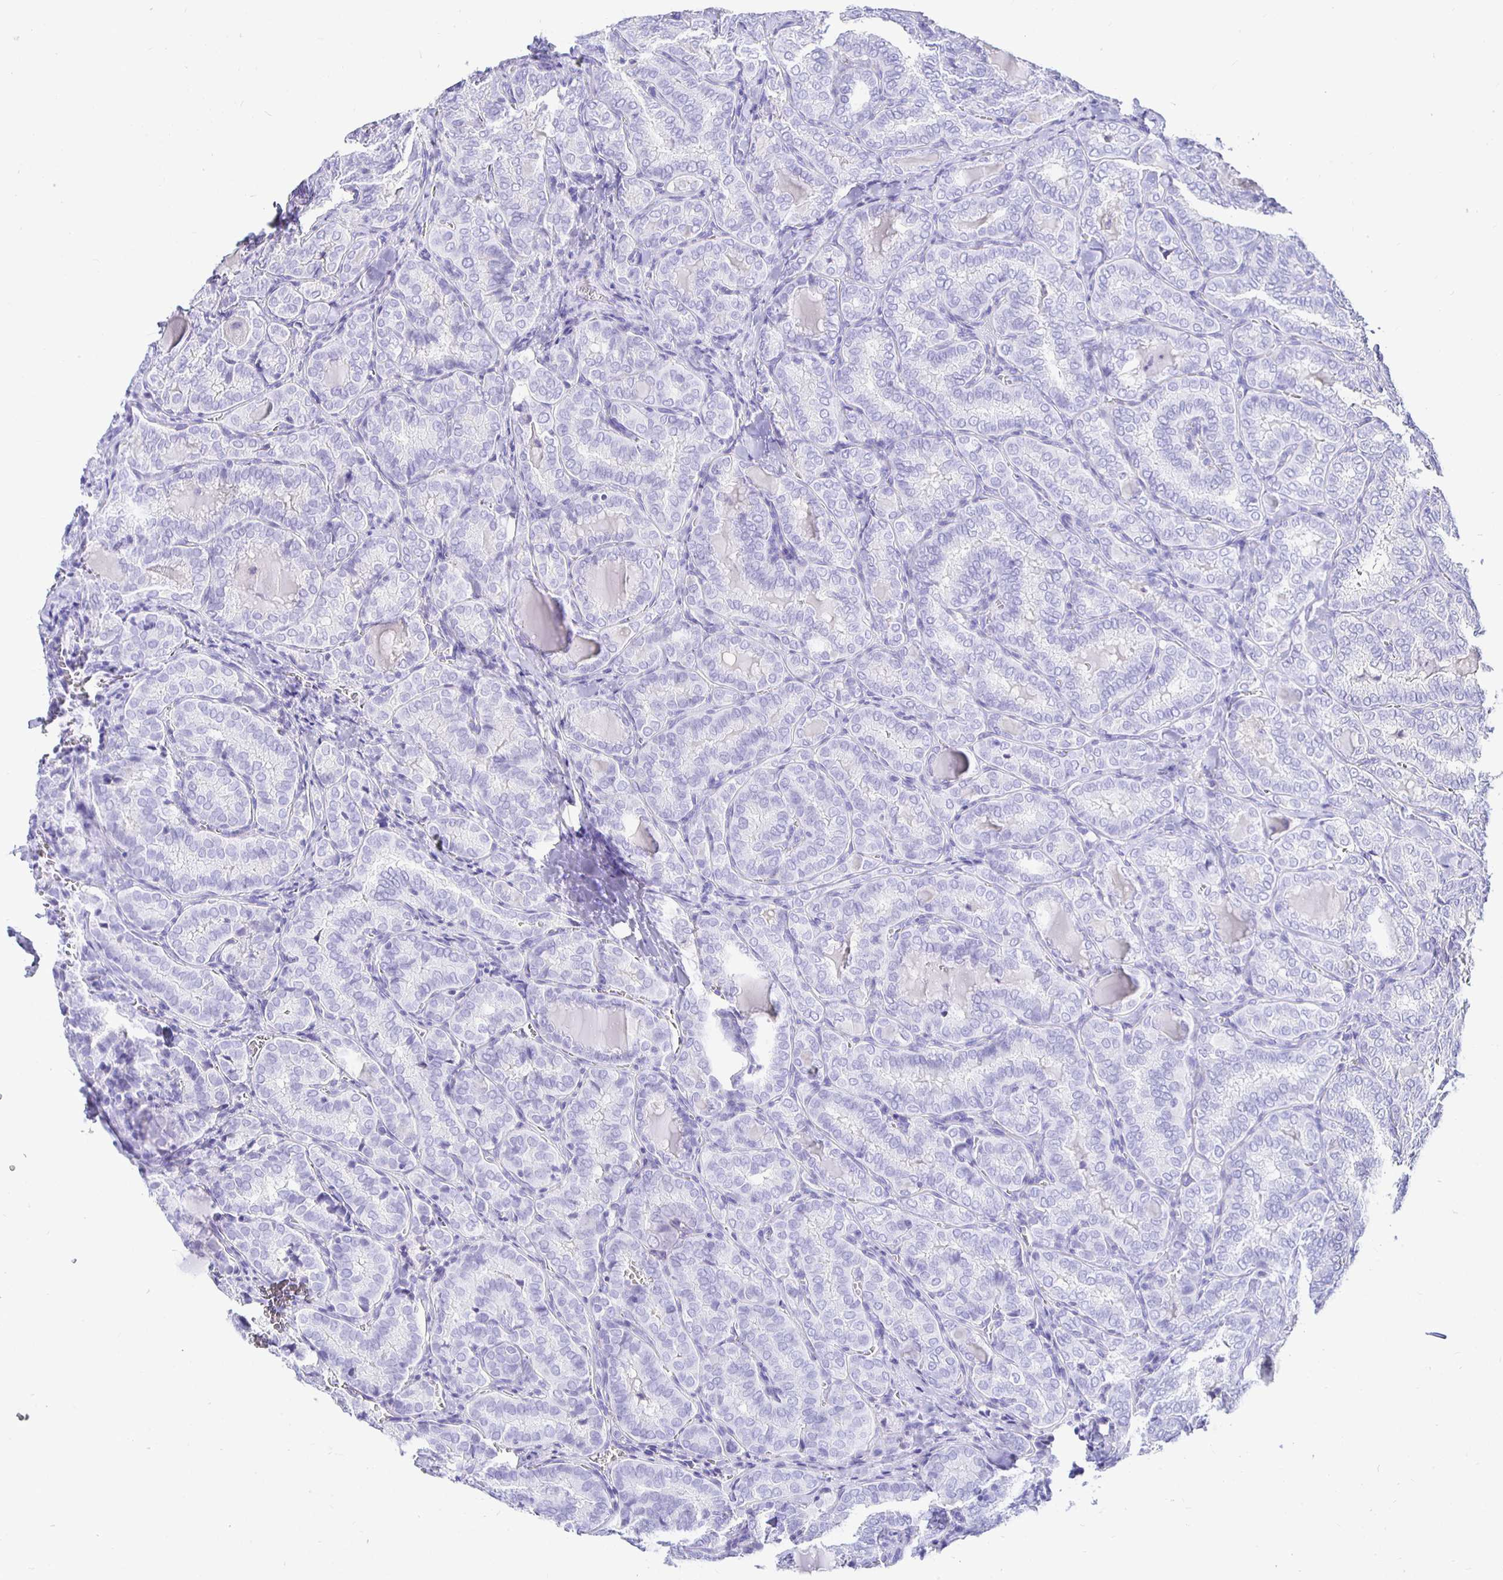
{"staining": {"intensity": "negative", "quantity": "none", "location": "none"}, "tissue": "thyroid cancer", "cell_type": "Tumor cells", "image_type": "cancer", "snomed": [{"axis": "morphology", "description": "Papillary adenocarcinoma, NOS"}, {"axis": "topography", "description": "Thyroid gland"}], "caption": "Immunohistochemistry (IHC) image of neoplastic tissue: human thyroid cancer stained with DAB exhibits no significant protein expression in tumor cells.", "gene": "UMOD", "patient": {"sex": "female", "age": 30}}